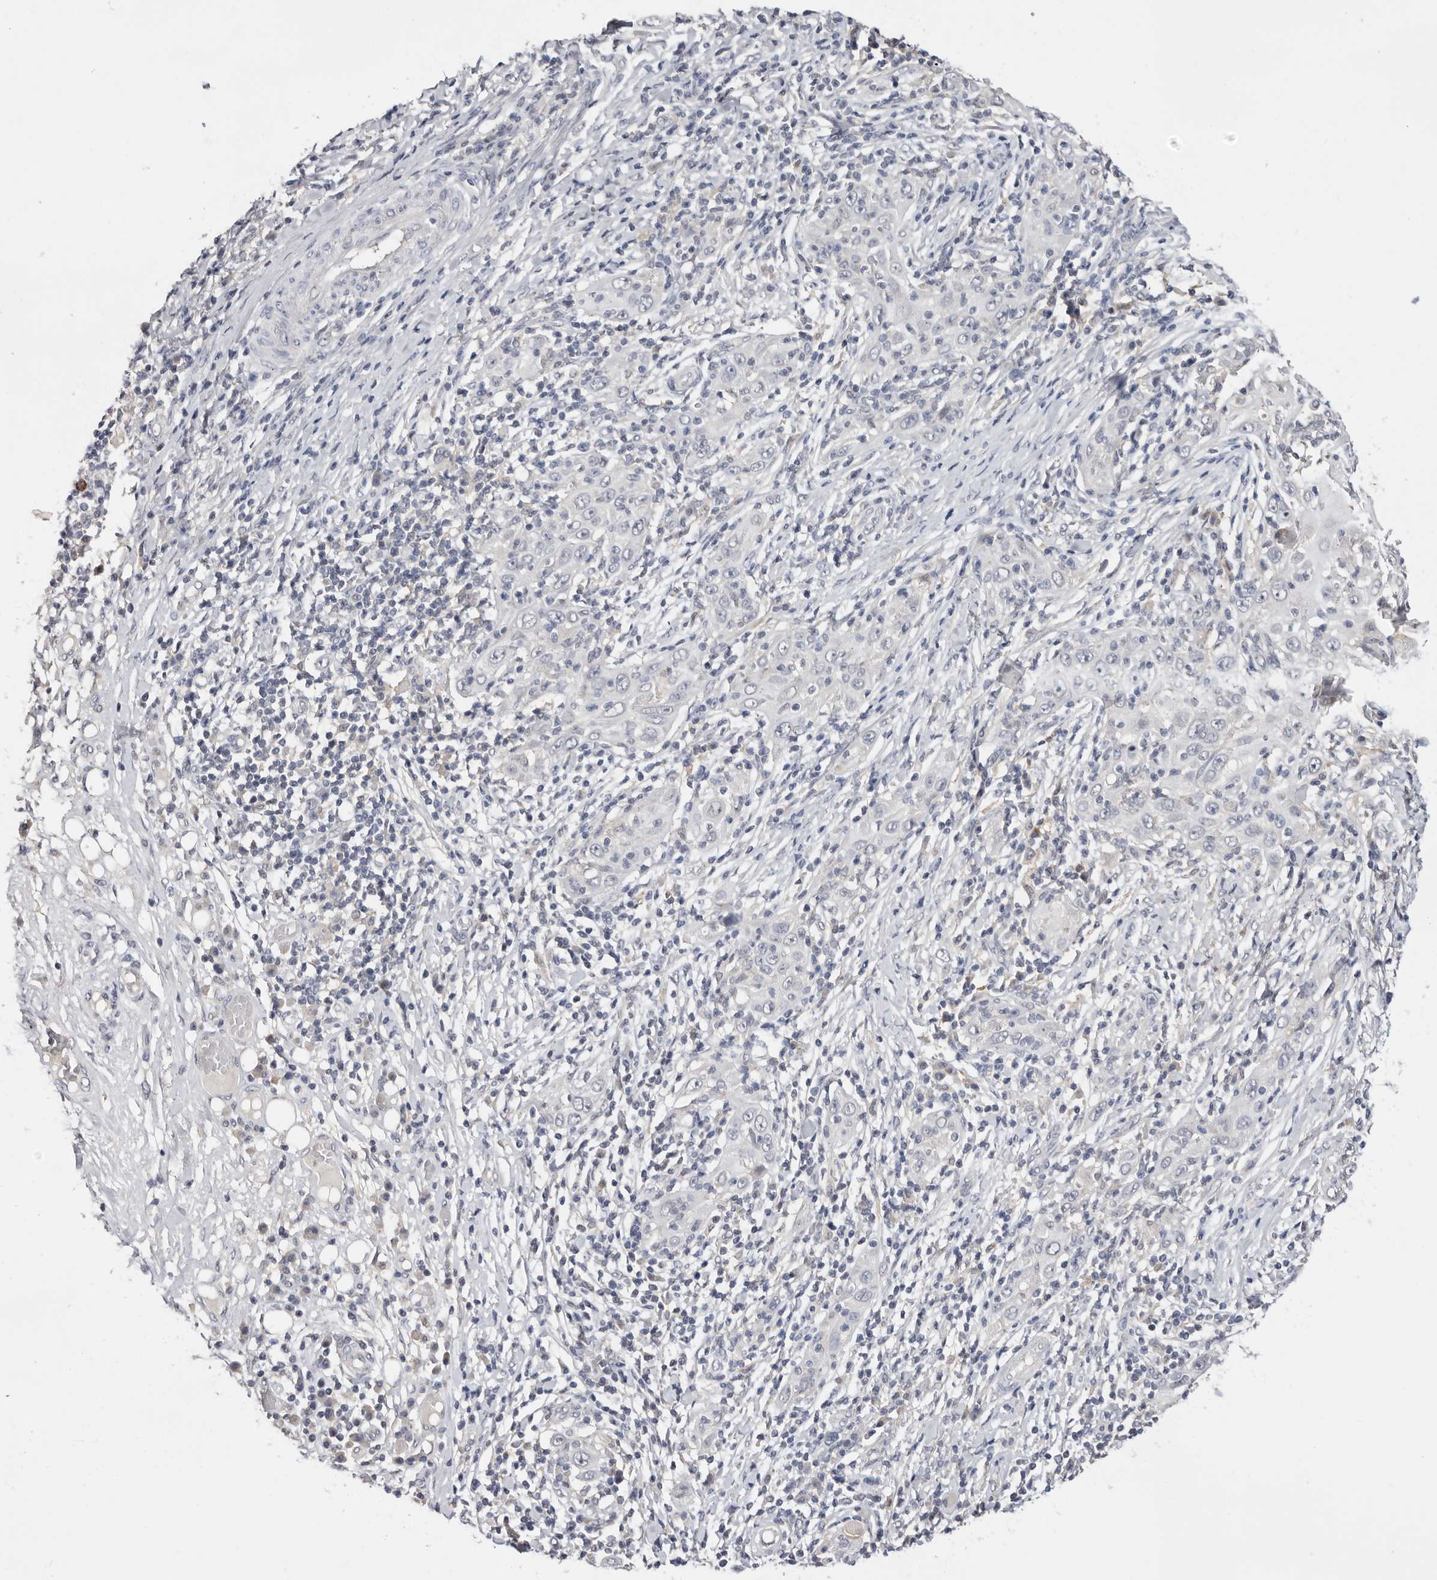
{"staining": {"intensity": "negative", "quantity": "none", "location": "none"}, "tissue": "skin cancer", "cell_type": "Tumor cells", "image_type": "cancer", "snomed": [{"axis": "morphology", "description": "Squamous cell carcinoma, NOS"}, {"axis": "topography", "description": "Skin"}], "caption": "Histopathology image shows no significant protein staining in tumor cells of skin cancer (squamous cell carcinoma).", "gene": "DOP1A", "patient": {"sex": "female", "age": 88}}